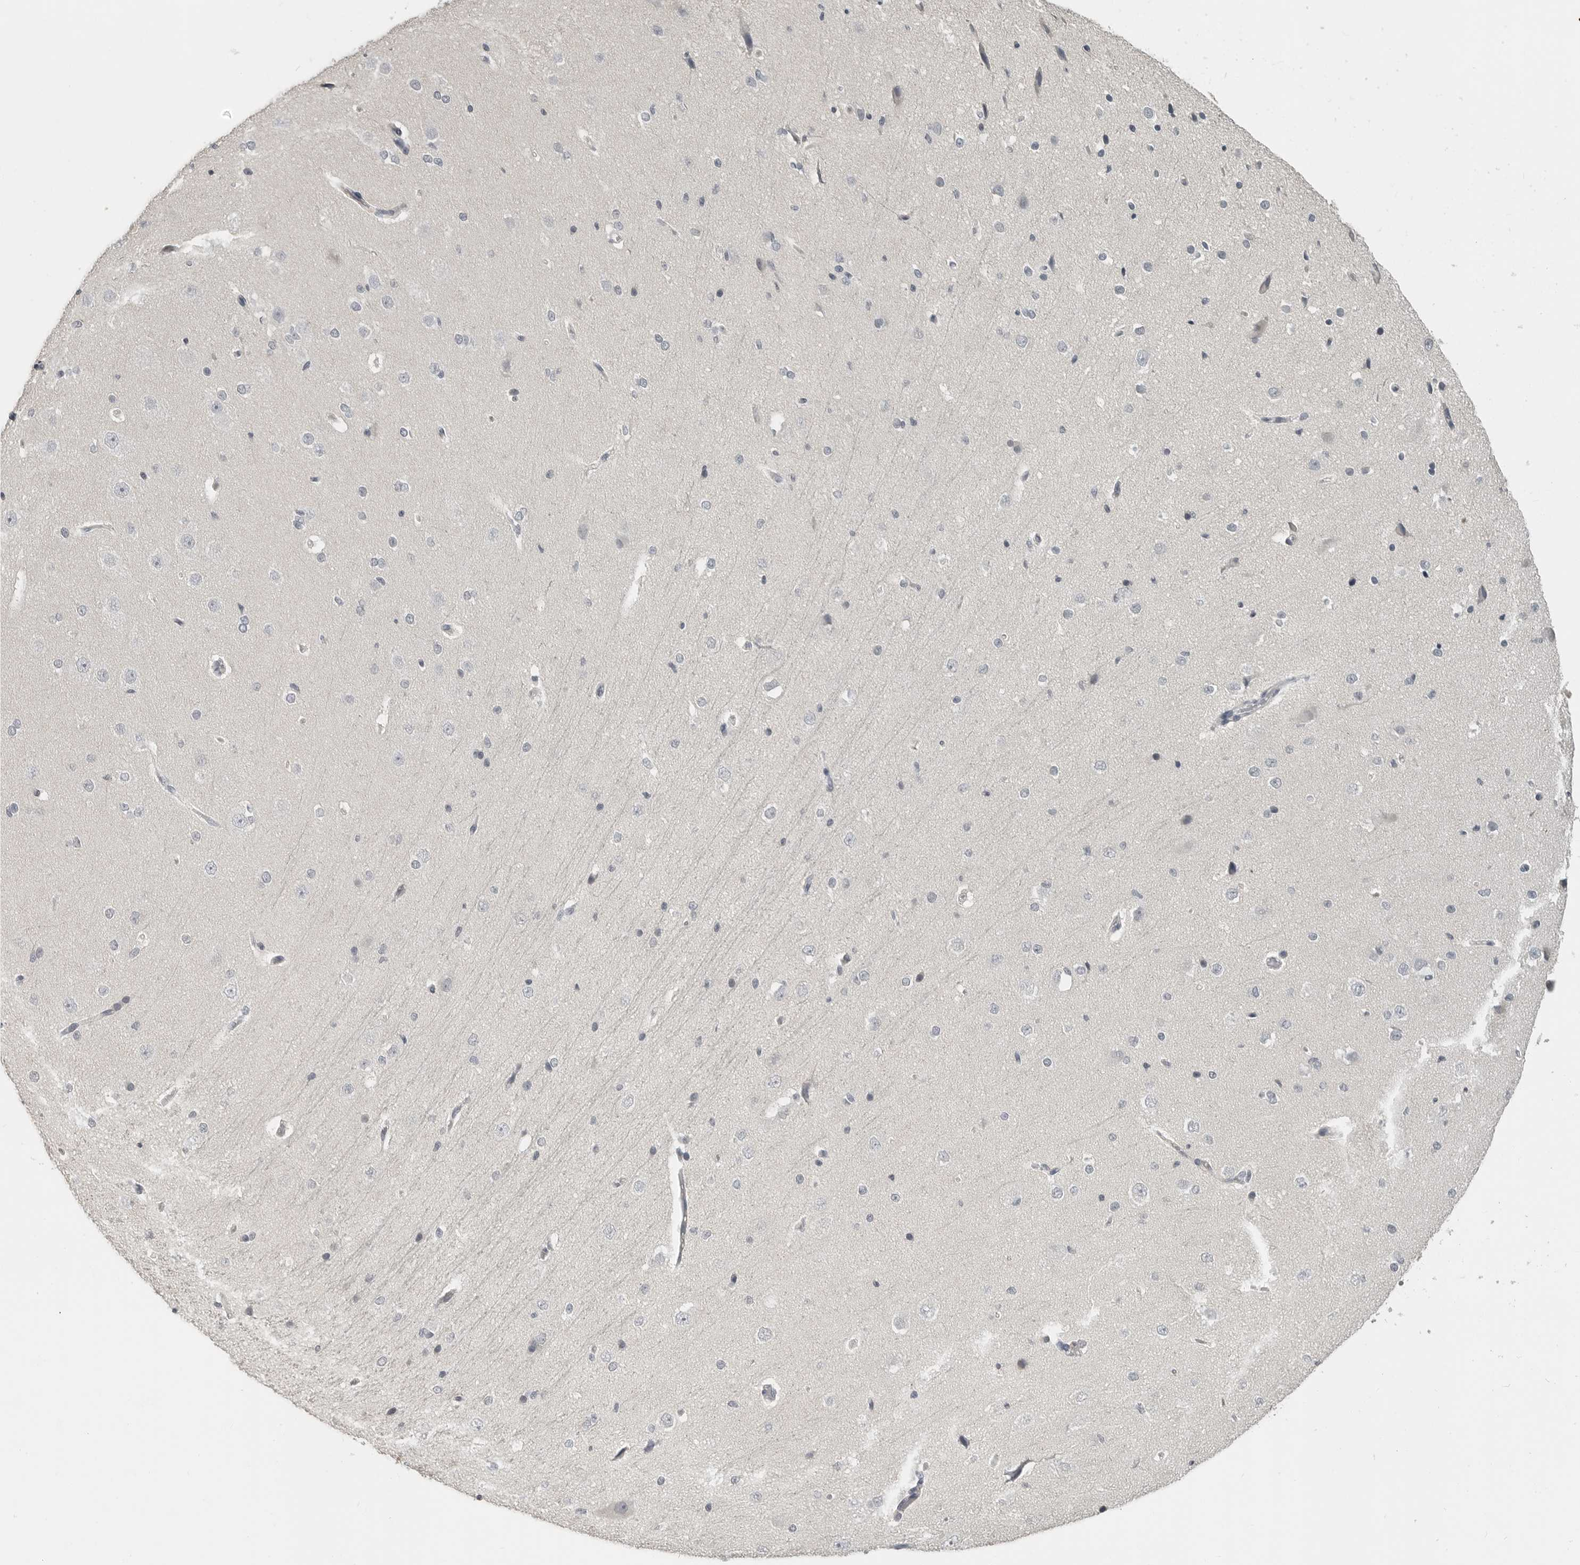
{"staining": {"intensity": "negative", "quantity": "none", "location": "none"}, "tissue": "cerebral cortex", "cell_type": "Endothelial cells", "image_type": "normal", "snomed": [{"axis": "morphology", "description": "Normal tissue, NOS"}, {"axis": "morphology", "description": "Developmental malformation"}, {"axis": "topography", "description": "Cerebral cortex"}], "caption": "The histopathology image reveals no staining of endothelial cells in benign cerebral cortex.", "gene": "FOXP3", "patient": {"sex": "female", "age": 30}}